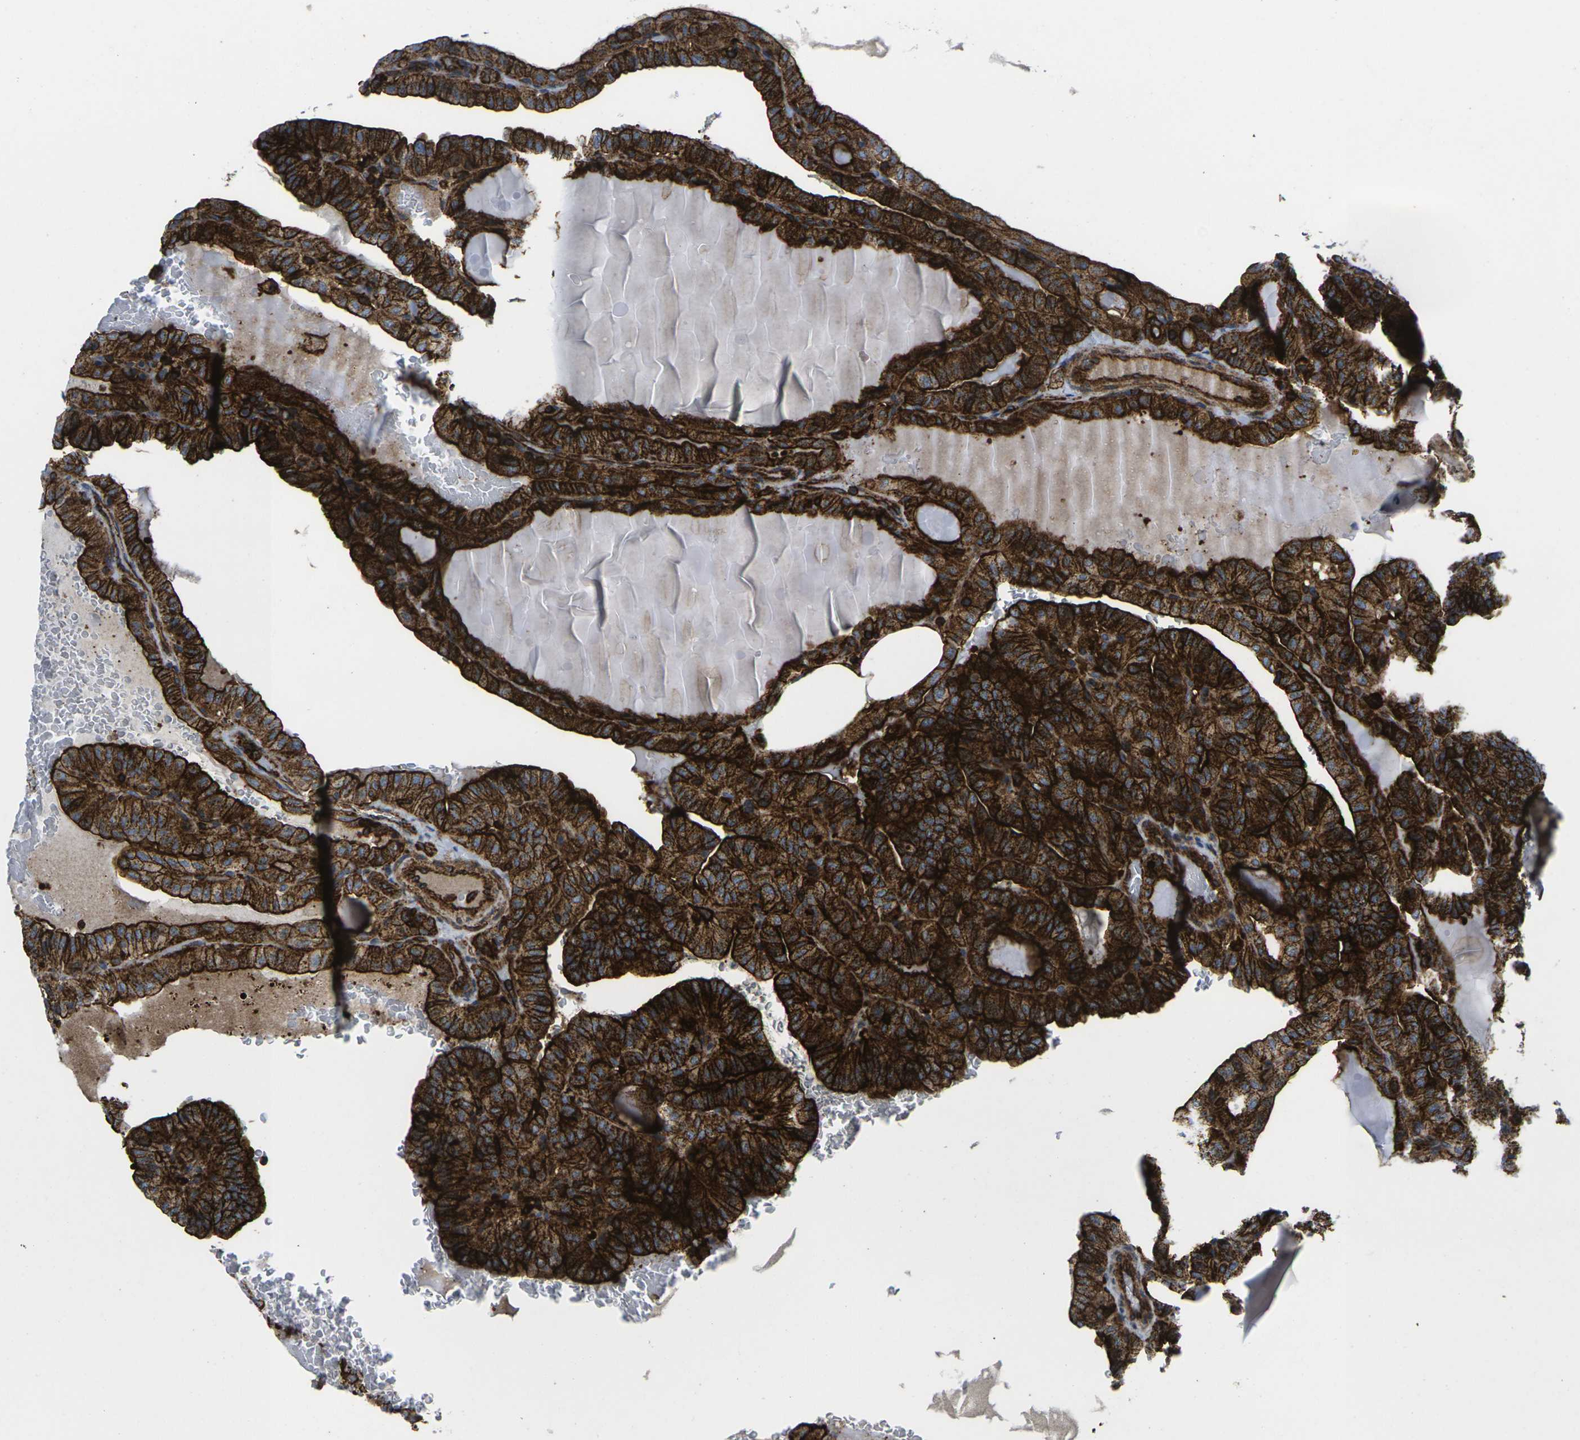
{"staining": {"intensity": "strong", "quantity": ">75%", "location": "cytoplasmic/membranous"}, "tissue": "thyroid cancer", "cell_type": "Tumor cells", "image_type": "cancer", "snomed": [{"axis": "morphology", "description": "Papillary adenocarcinoma, NOS"}, {"axis": "topography", "description": "Thyroid gland"}], "caption": "Brown immunohistochemical staining in human thyroid papillary adenocarcinoma exhibits strong cytoplasmic/membranous expression in approximately >75% of tumor cells.", "gene": "IQGAP1", "patient": {"sex": "male", "age": 77}}